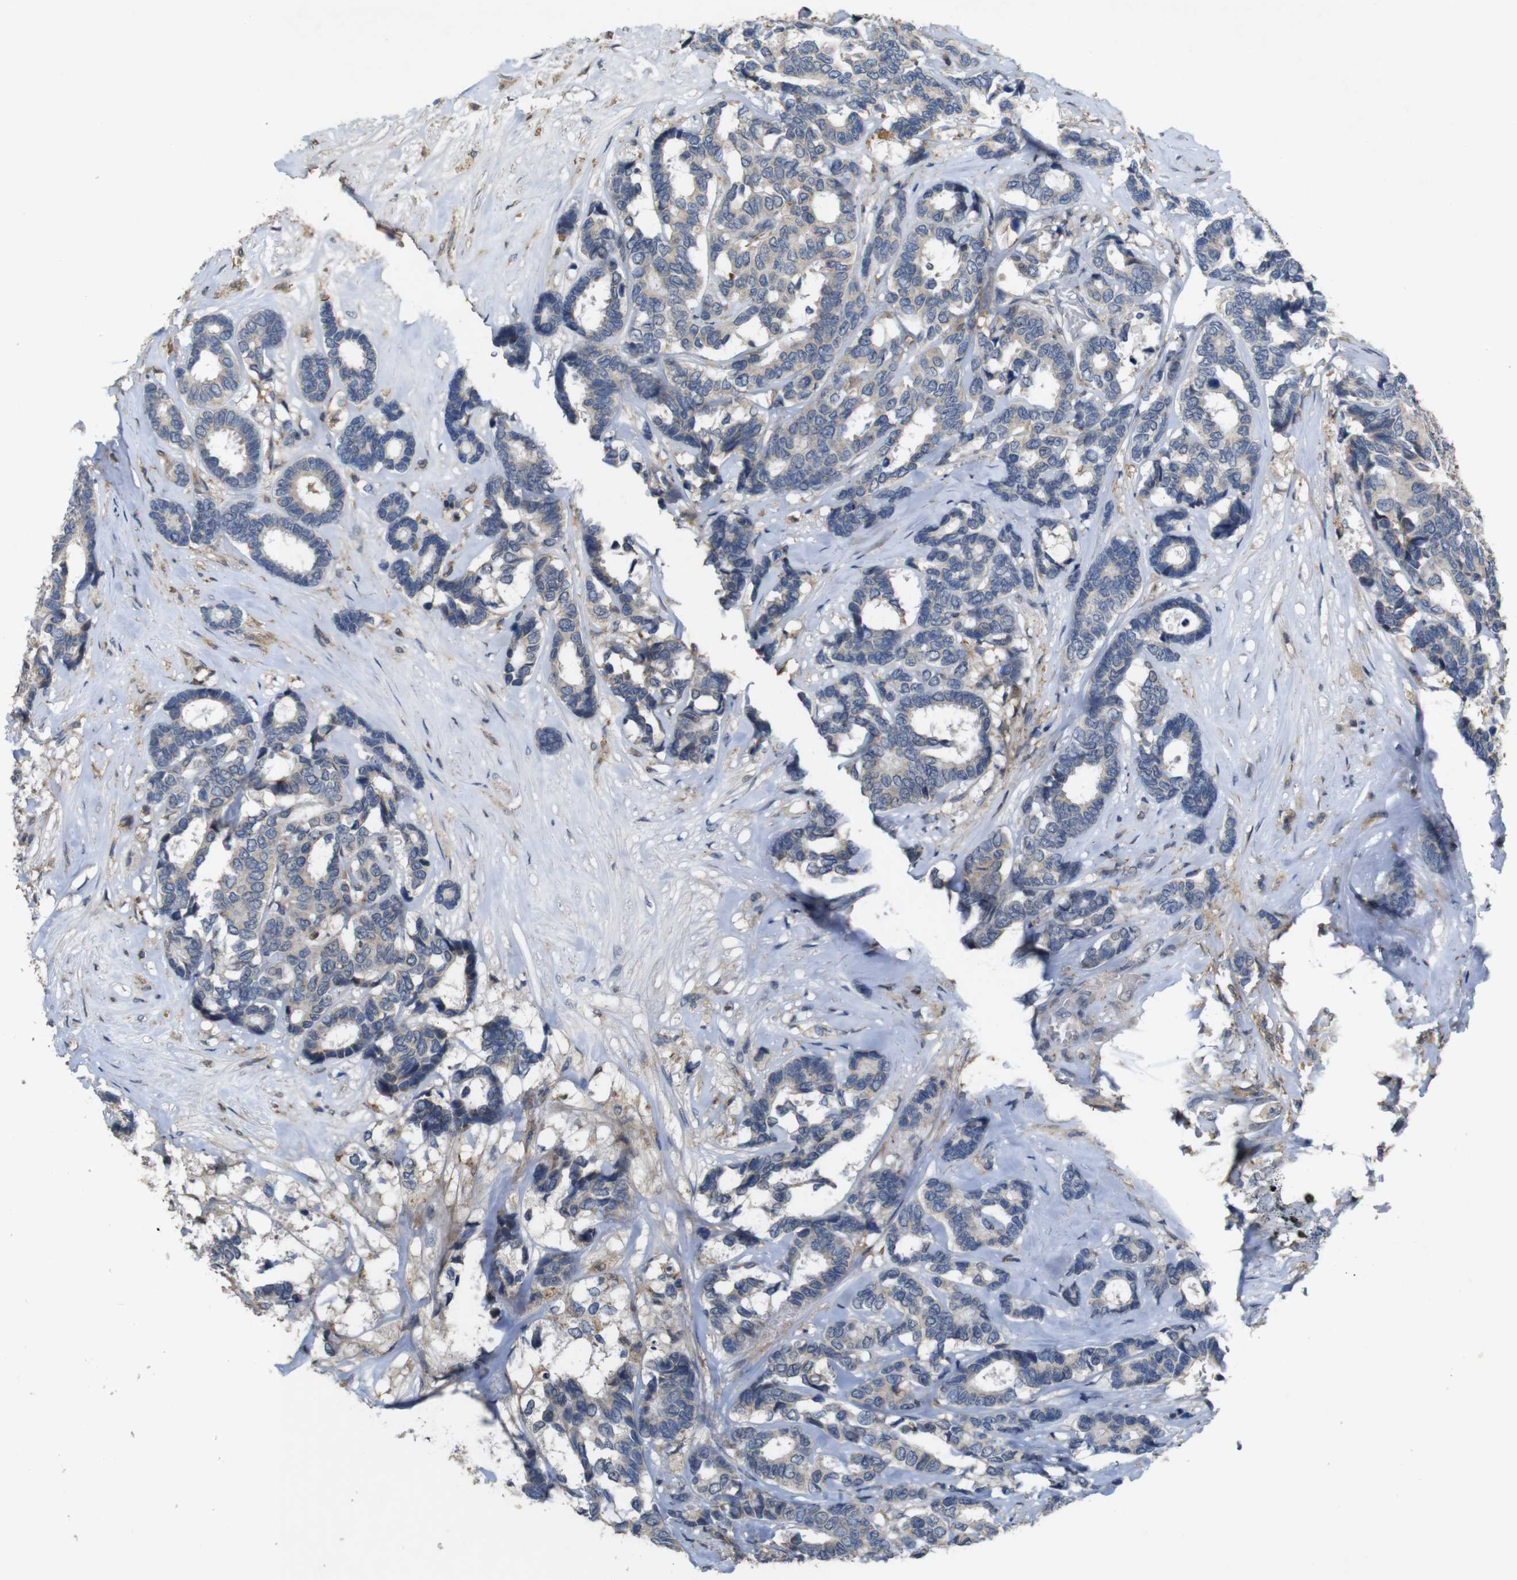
{"staining": {"intensity": "weak", "quantity": "<25%", "location": "cytoplasmic/membranous"}, "tissue": "breast cancer", "cell_type": "Tumor cells", "image_type": "cancer", "snomed": [{"axis": "morphology", "description": "Duct carcinoma"}, {"axis": "topography", "description": "Breast"}], "caption": "Immunohistochemistry of breast cancer displays no positivity in tumor cells. (DAB immunohistochemistry (IHC), high magnification).", "gene": "MAGI2", "patient": {"sex": "female", "age": 87}}